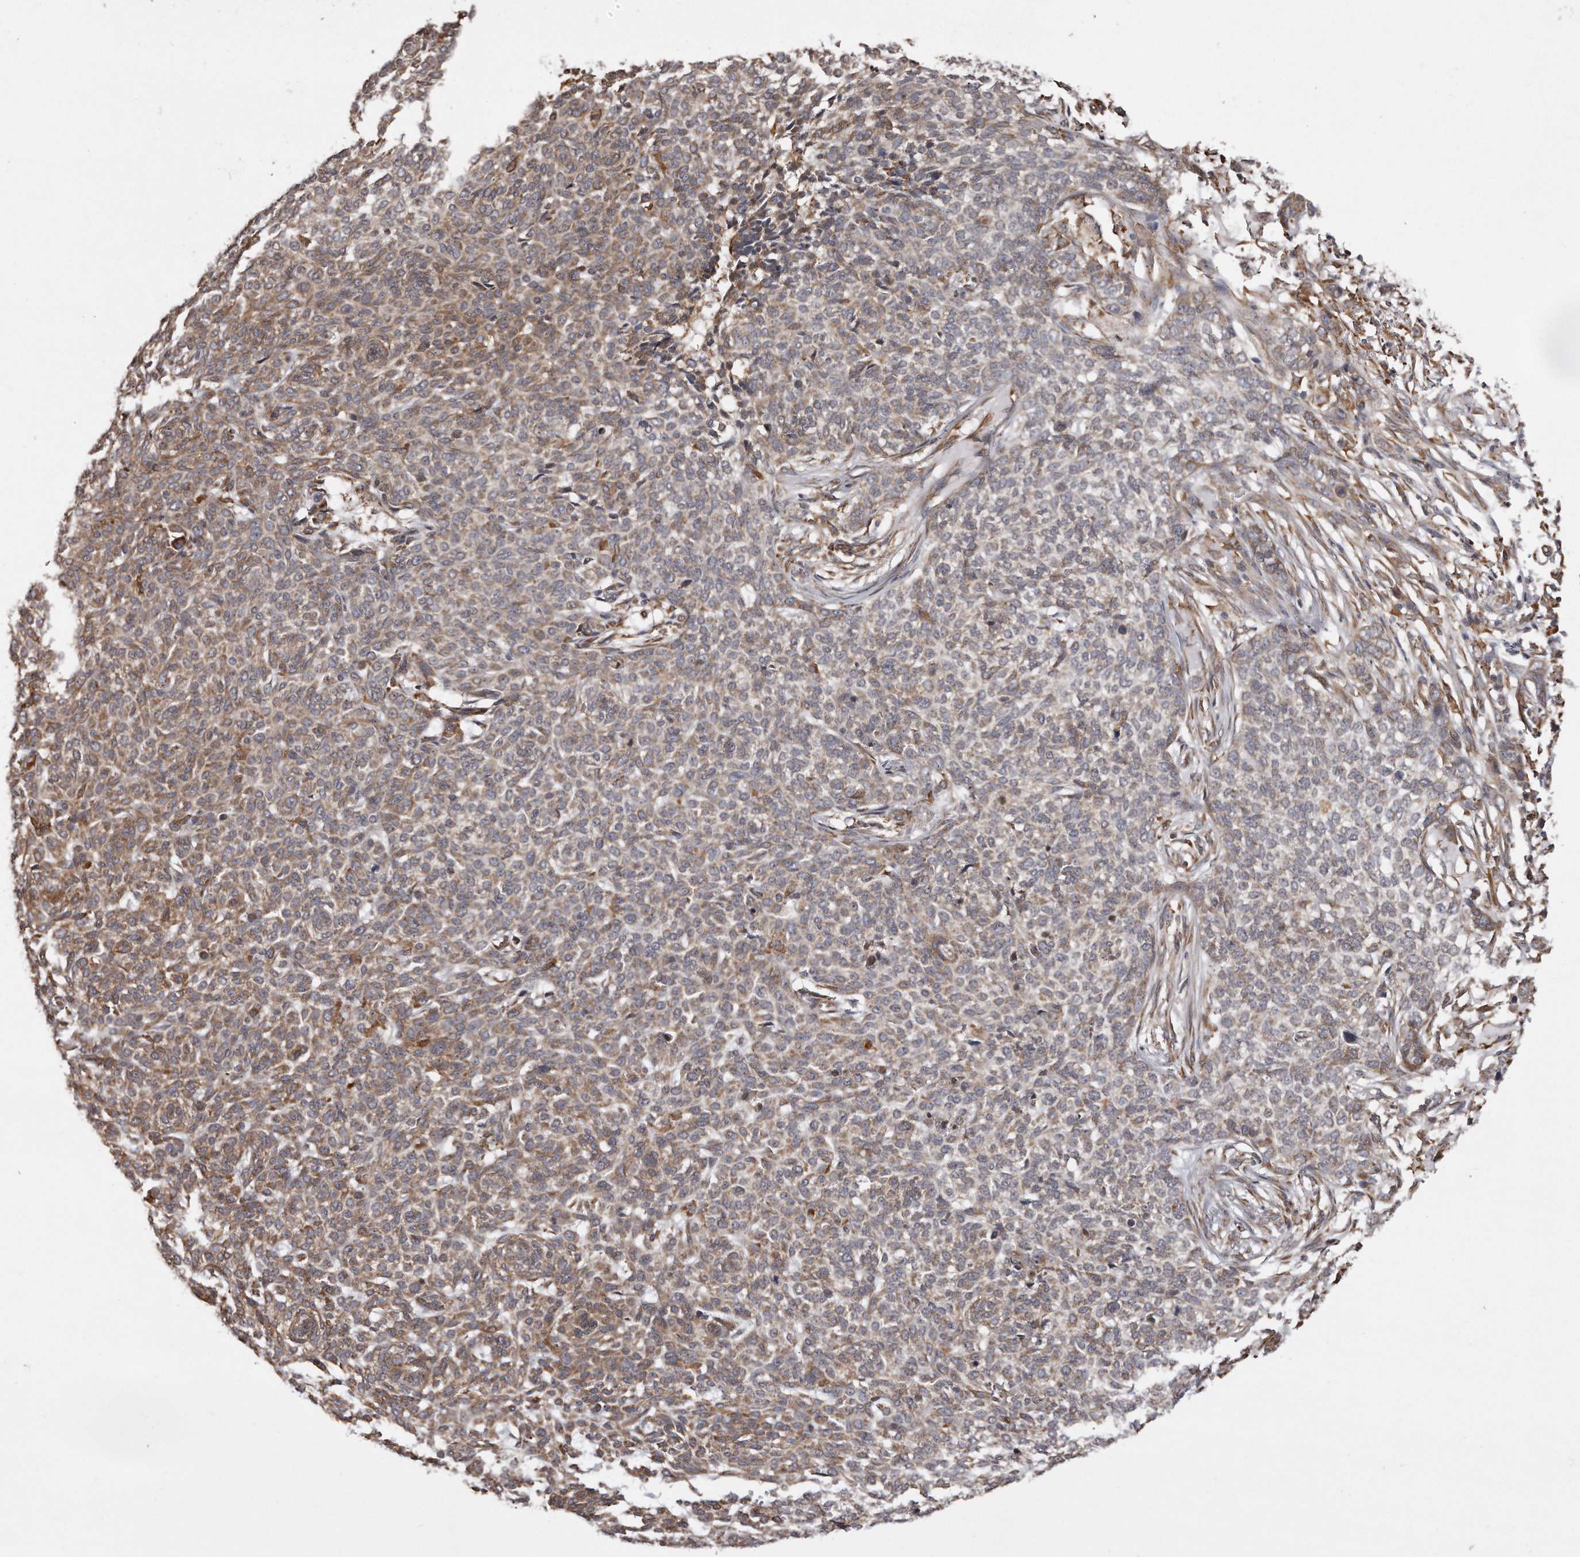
{"staining": {"intensity": "moderate", "quantity": ">75%", "location": "cytoplasmic/membranous"}, "tissue": "skin cancer", "cell_type": "Tumor cells", "image_type": "cancer", "snomed": [{"axis": "morphology", "description": "Basal cell carcinoma"}, {"axis": "topography", "description": "Skin"}], "caption": "A brown stain labels moderate cytoplasmic/membranous expression of a protein in skin cancer tumor cells. (DAB IHC, brown staining for protein, blue staining for nuclei).", "gene": "TRAPPC14", "patient": {"sex": "male", "age": 85}}